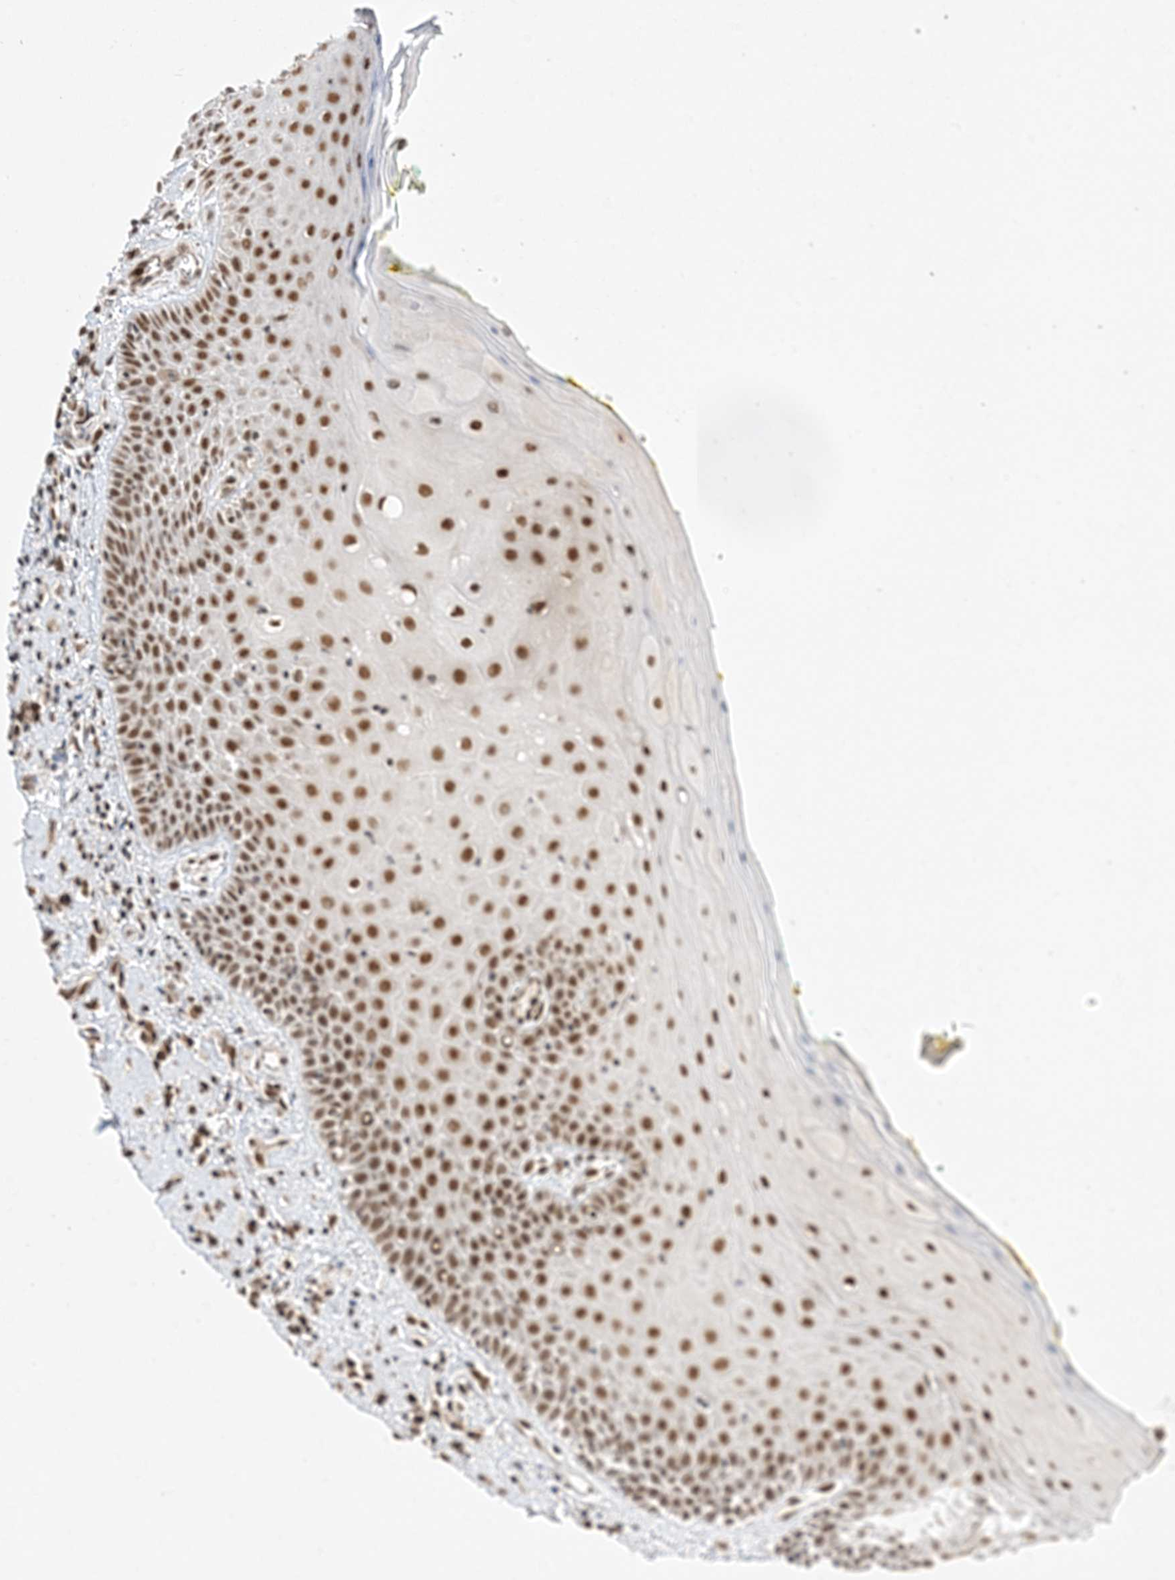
{"staining": {"intensity": "strong", "quantity": ">75%", "location": "nuclear"}, "tissue": "oral mucosa", "cell_type": "Squamous epithelial cells", "image_type": "normal", "snomed": [{"axis": "morphology", "description": "Normal tissue, NOS"}, {"axis": "morphology", "description": "Squamous cell carcinoma, NOS"}, {"axis": "topography", "description": "Oral tissue"}, {"axis": "topography", "description": "Head-Neck"}], "caption": "Strong nuclear positivity for a protein is present in approximately >75% of squamous epithelial cells of benign oral mucosa using IHC.", "gene": "SF3A3", "patient": {"sex": "female", "age": 70}}